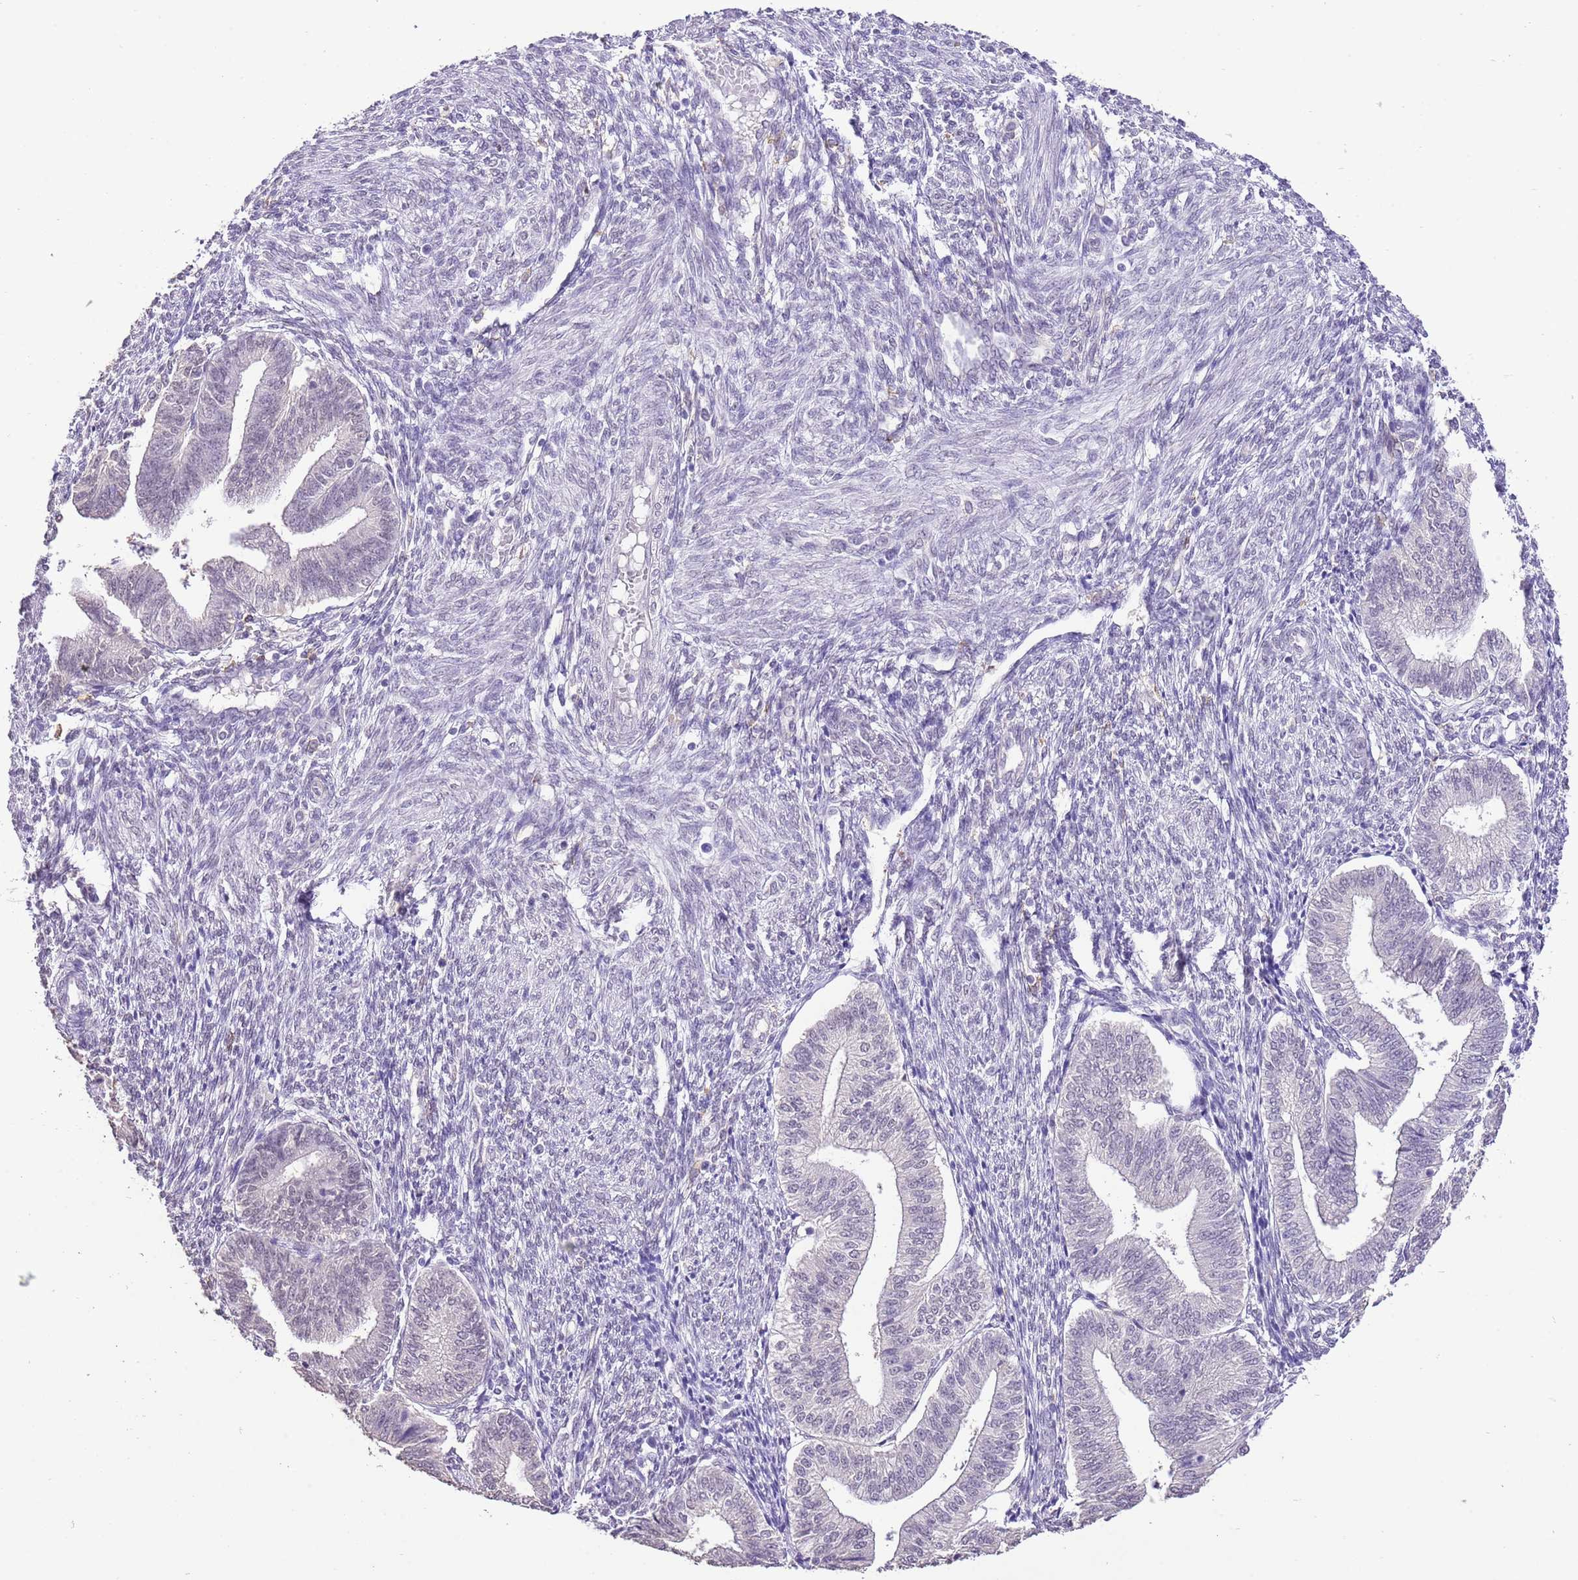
{"staining": {"intensity": "weak", "quantity": "<25%", "location": "nuclear"}, "tissue": "endometrium", "cell_type": "Cells in endometrial stroma", "image_type": "normal", "snomed": [{"axis": "morphology", "description": "Normal tissue, NOS"}, {"axis": "topography", "description": "Endometrium"}], "caption": "DAB (3,3'-diaminobenzidine) immunohistochemical staining of unremarkable human endometrium displays no significant positivity in cells in endometrial stroma.", "gene": "IZUMO4", "patient": {"sex": "female", "age": 34}}